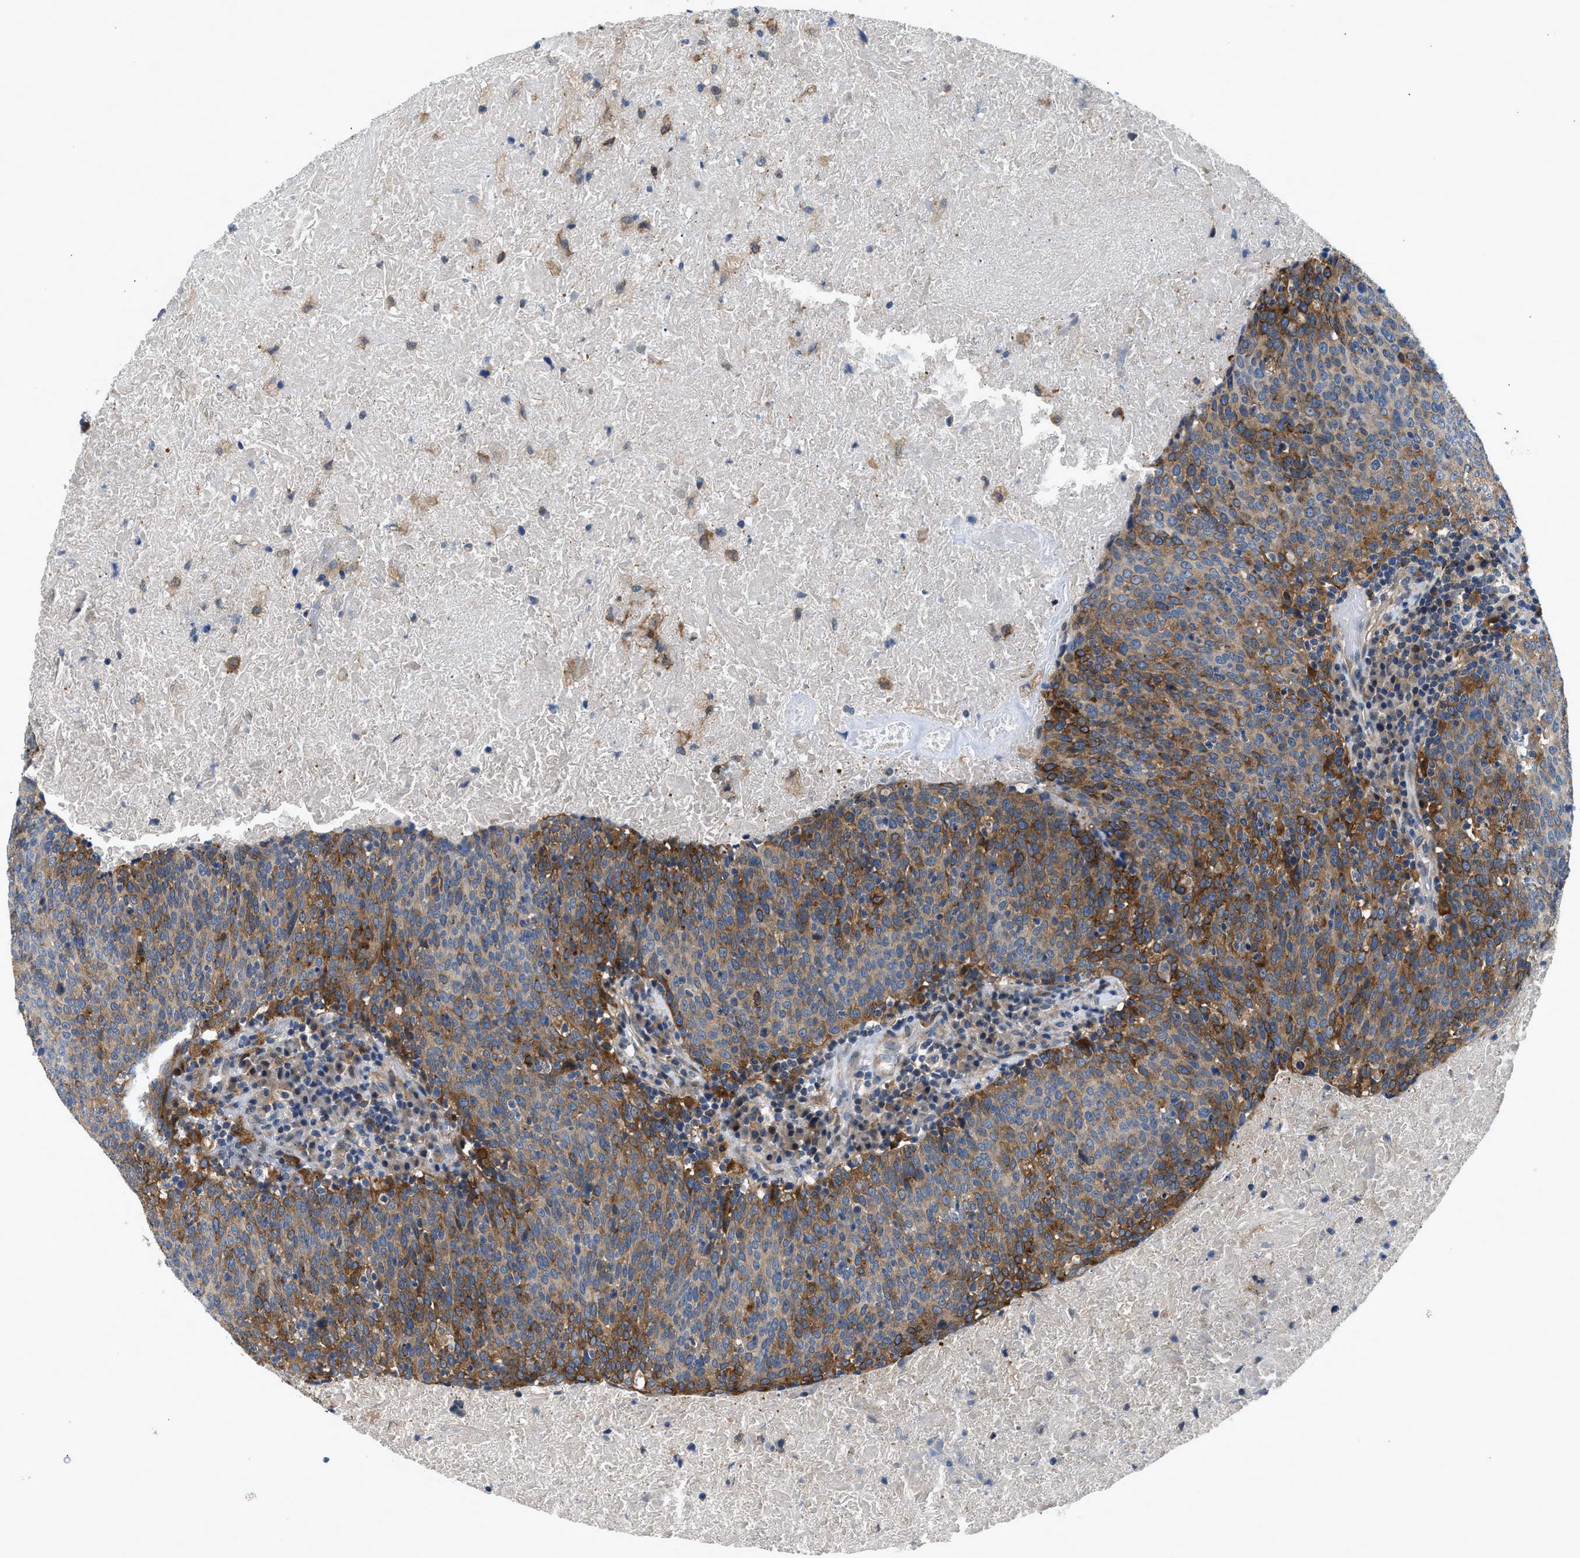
{"staining": {"intensity": "moderate", "quantity": ">75%", "location": "cytoplasmic/membranous"}, "tissue": "head and neck cancer", "cell_type": "Tumor cells", "image_type": "cancer", "snomed": [{"axis": "morphology", "description": "Squamous cell carcinoma, NOS"}, {"axis": "morphology", "description": "Squamous cell carcinoma, metastatic, NOS"}, {"axis": "topography", "description": "Lymph node"}, {"axis": "topography", "description": "Head-Neck"}], "caption": "Head and neck cancer stained with immunohistochemistry (IHC) exhibits moderate cytoplasmic/membranous staining in about >75% of tumor cells.", "gene": "LPIN2", "patient": {"sex": "male", "age": 62}}